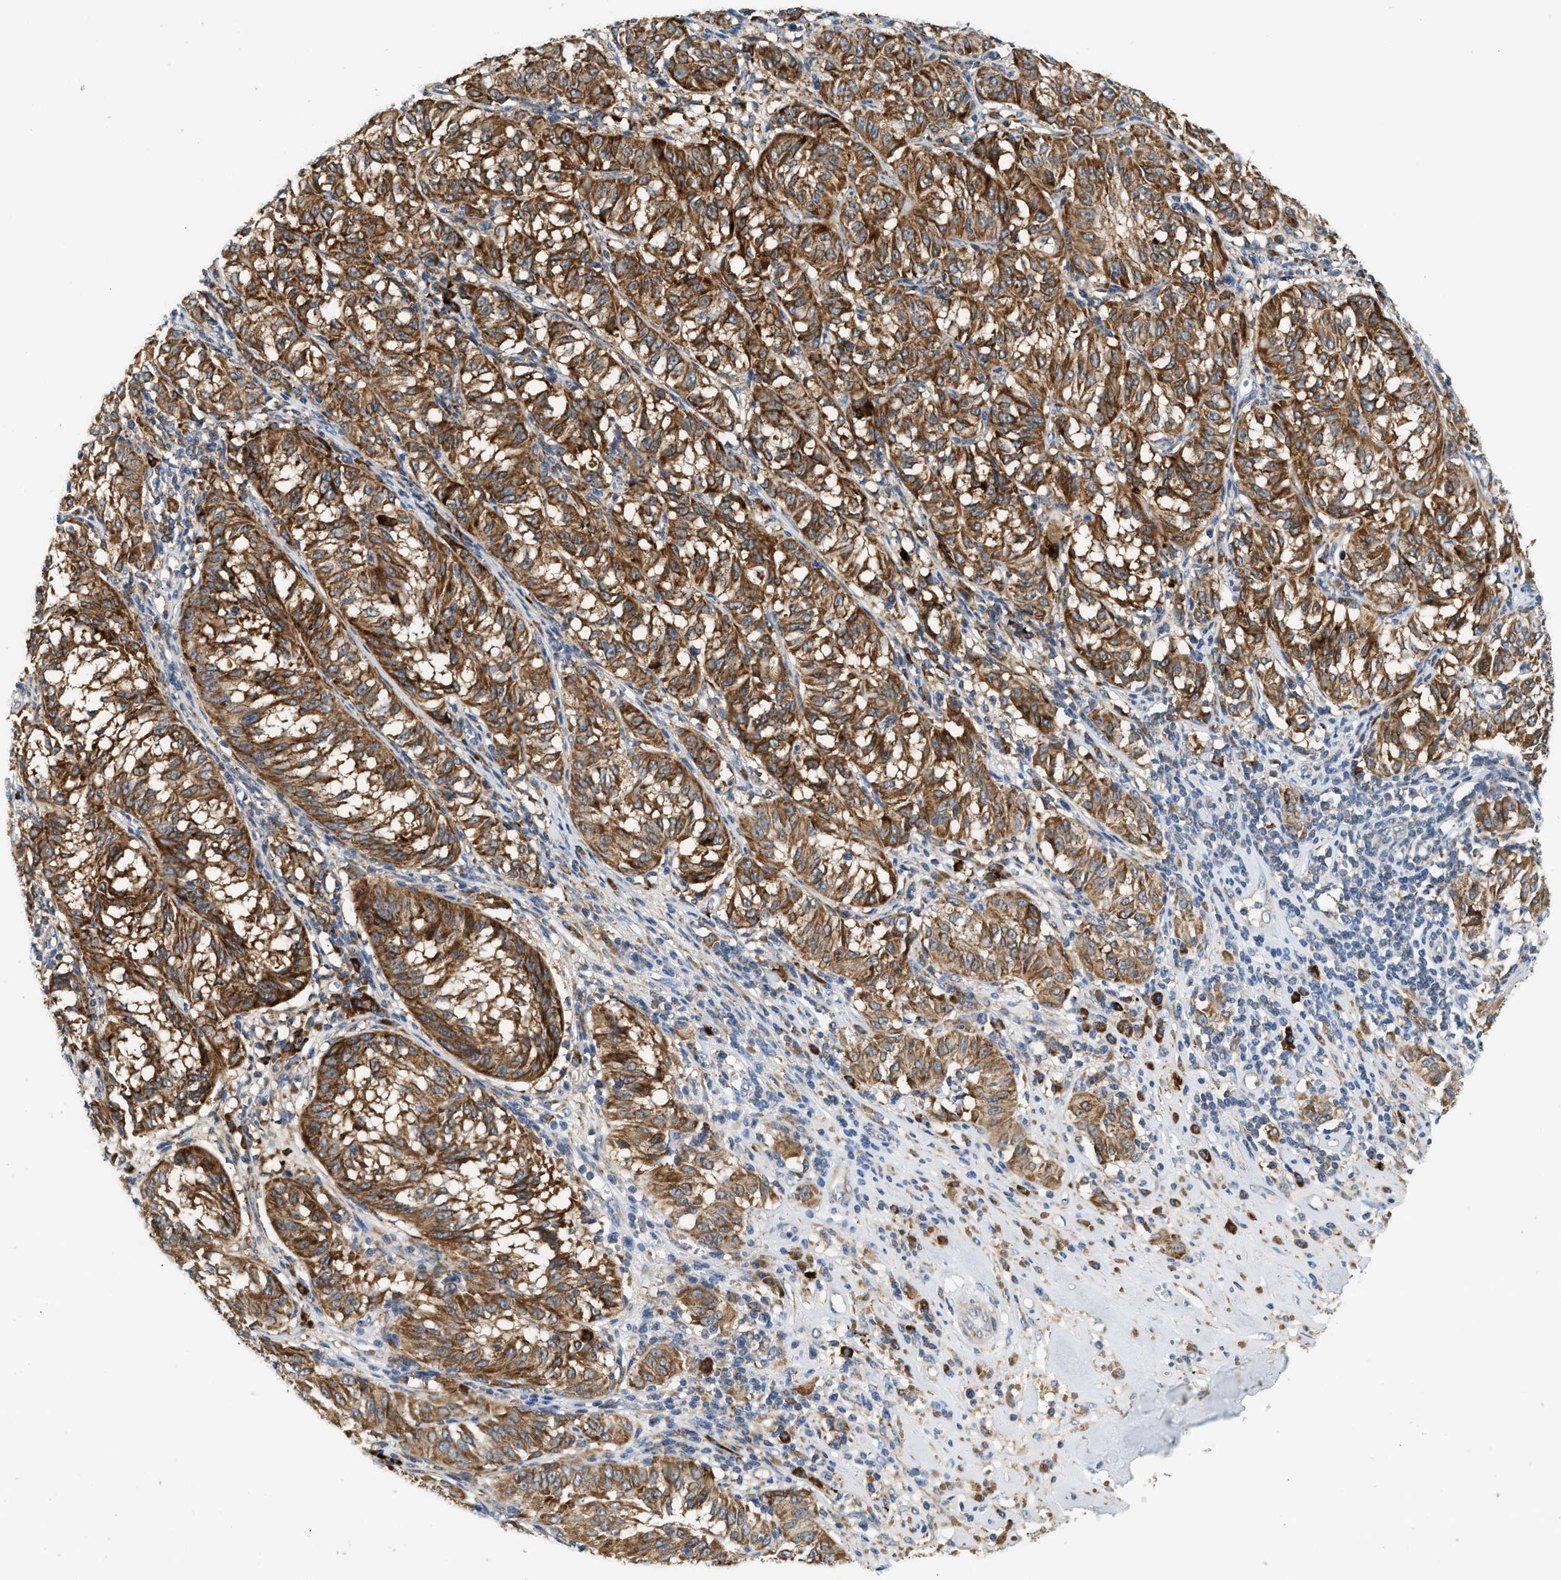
{"staining": {"intensity": "strong", "quantity": ">75%", "location": "cytoplasmic/membranous"}, "tissue": "melanoma", "cell_type": "Tumor cells", "image_type": "cancer", "snomed": [{"axis": "morphology", "description": "Malignant melanoma, NOS"}, {"axis": "topography", "description": "Skin"}], "caption": "Protein expression by immunohistochemistry (IHC) shows strong cytoplasmic/membranous positivity in about >75% of tumor cells in malignant melanoma.", "gene": "AMZ1", "patient": {"sex": "female", "age": 72}}